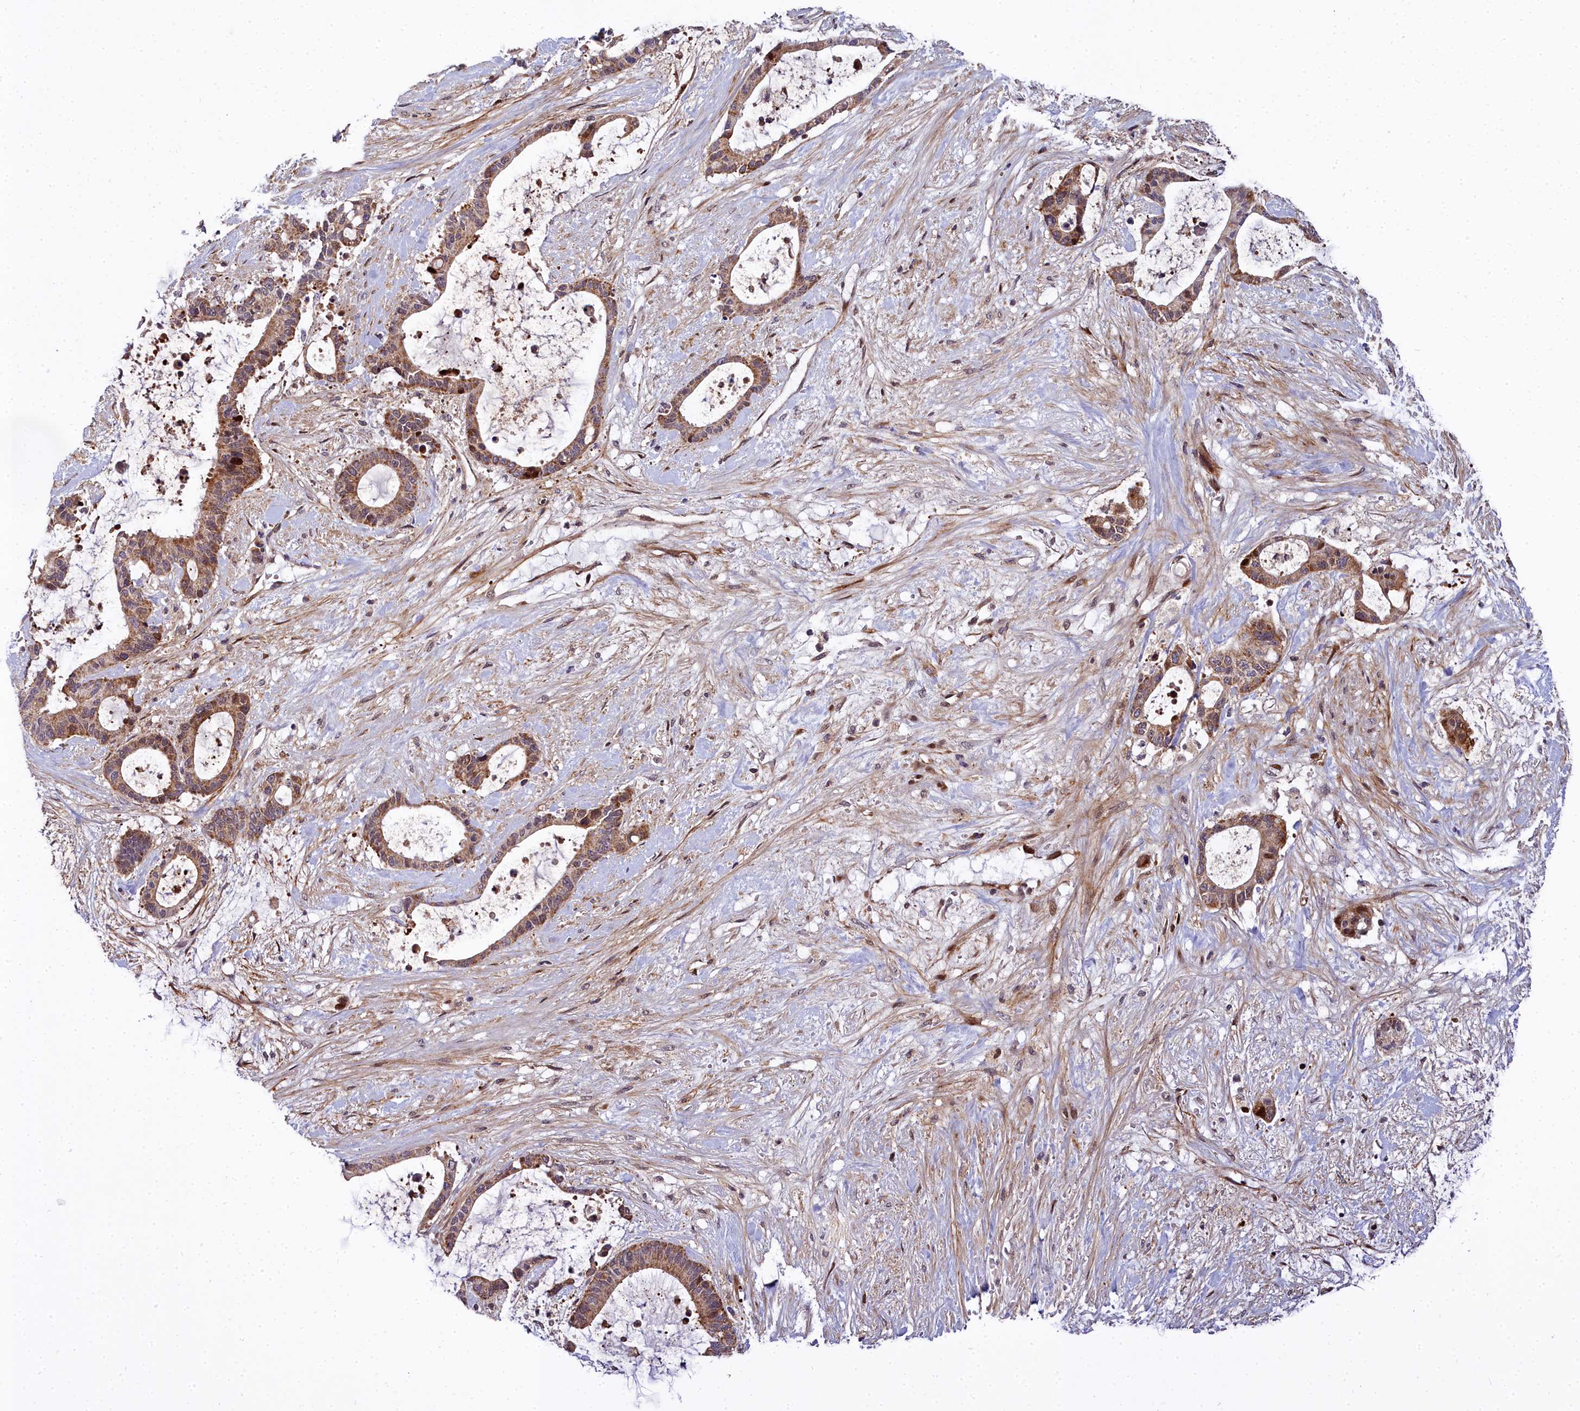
{"staining": {"intensity": "moderate", "quantity": ">75%", "location": "cytoplasmic/membranous"}, "tissue": "liver cancer", "cell_type": "Tumor cells", "image_type": "cancer", "snomed": [{"axis": "morphology", "description": "Normal tissue, NOS"}, {"axis": "morphology", "description": "Cholangiocarcinoma"}, {"axis": "topography", "description": "Liver"}, {"axis": "topography", "description": "Peripheral nerve tissue"}], "caption": "DAB immunohistochemical staining of human liver cancer (cholangiocarcinoma) exhibits moderate cytoplasmic/membranous protein expression in approximately >75% of tumor cells. (Stains: DAB in brown, nuclei in blue, Microscopy: brightfield microscopy at high magnification).", "gene": "MRPS11", "patient": {"sex": "female", "age": 73}}